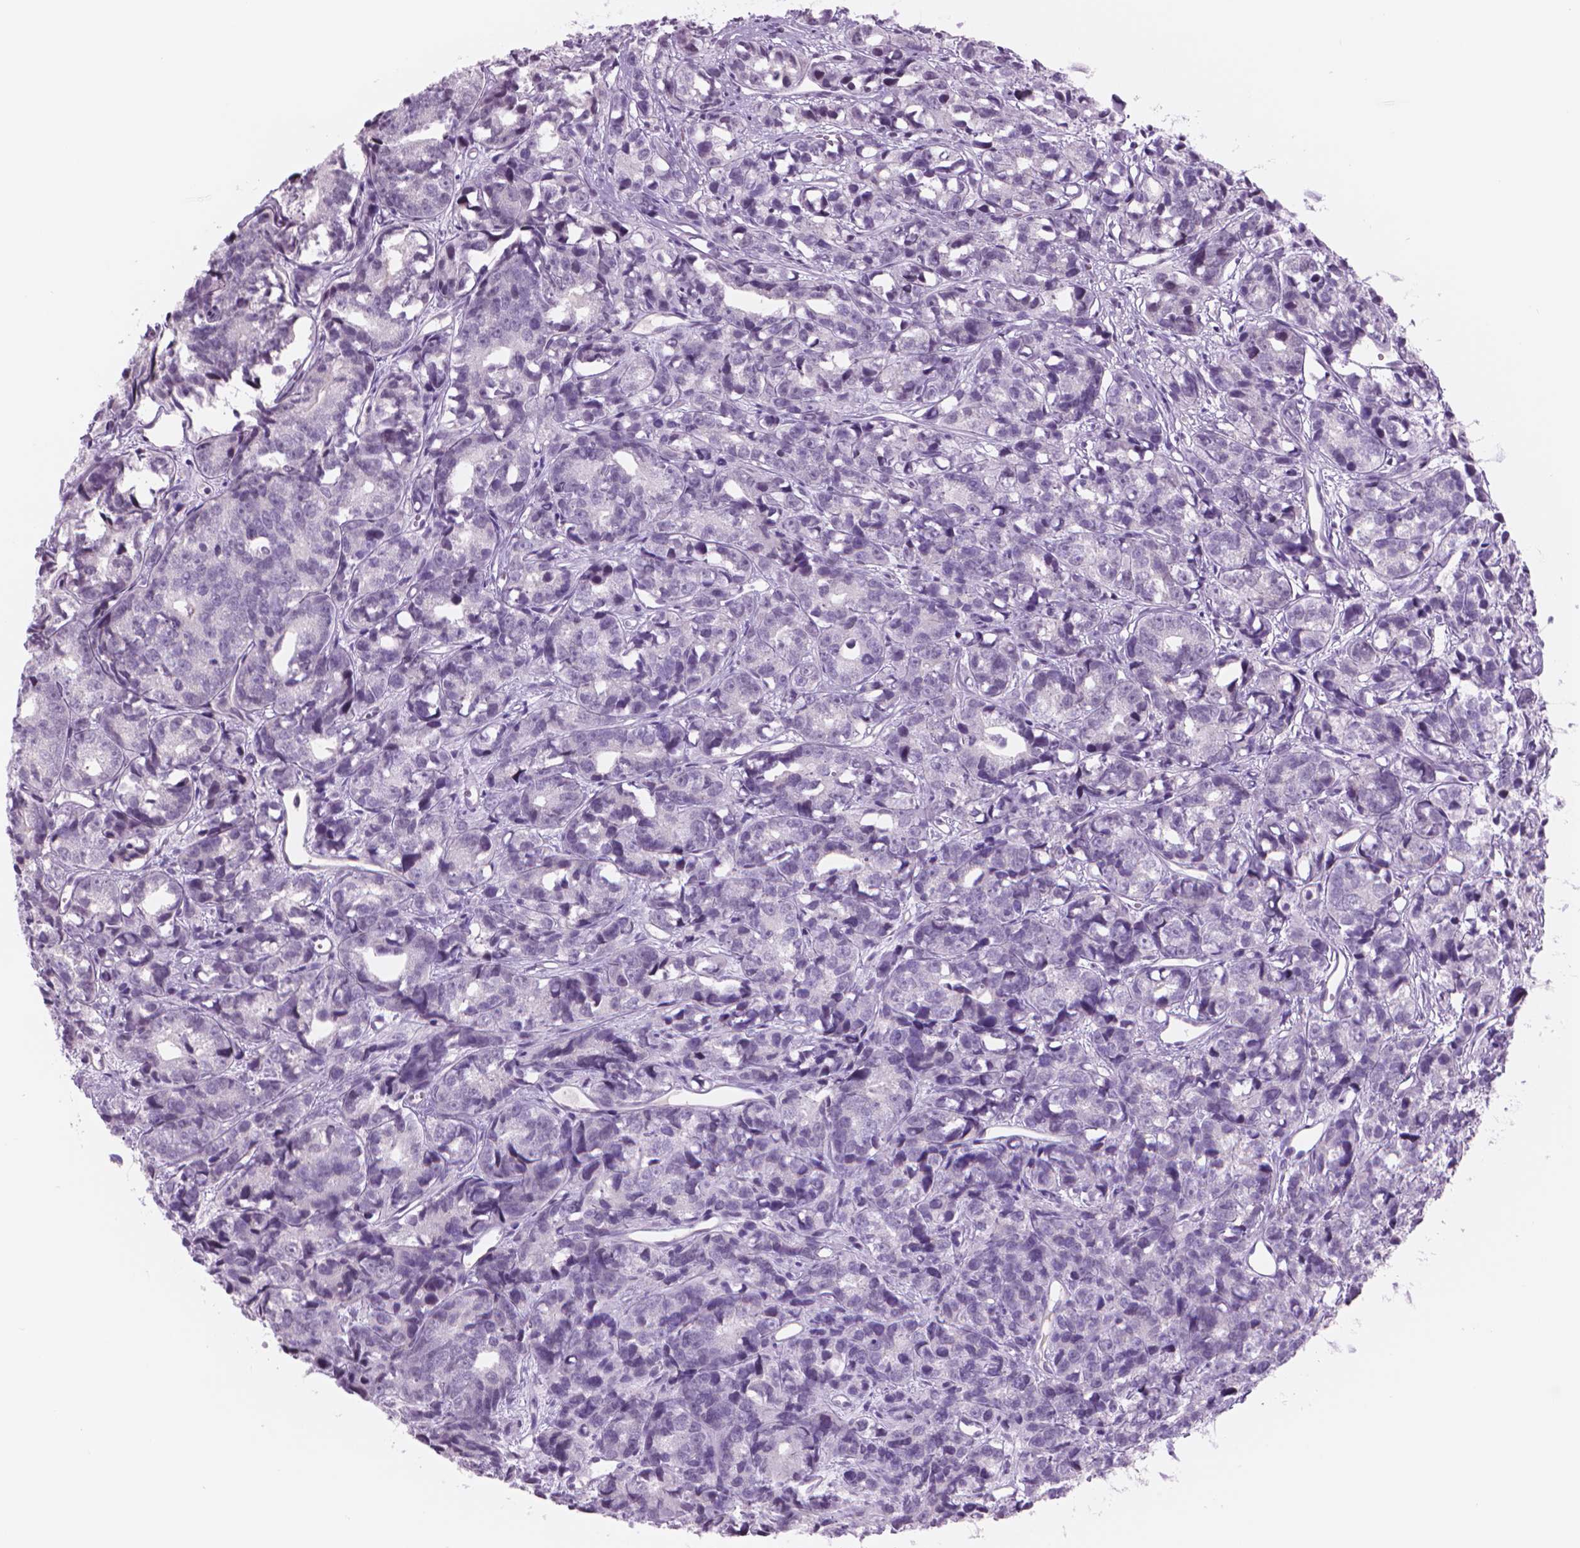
{"staining": {"intensity": "weak", "quantity": "<25%", "location": "nuclear"}, "tissue": "prostate cancer", "cell_type": "Tumor cells", "image_type": "cancer", "snomed": [{"axis": "morphology", "description": "Adenocarcinoma, High grade"}, {"axis": "topography", "description": "Prostate"}], "caption": "This is an immunohistochemistry (IHC) histopathology image of prostate cancer. There is no expression in tumor cells.", "gene": "POLR3D", "patient": {"sex": "male", "age": 77}}